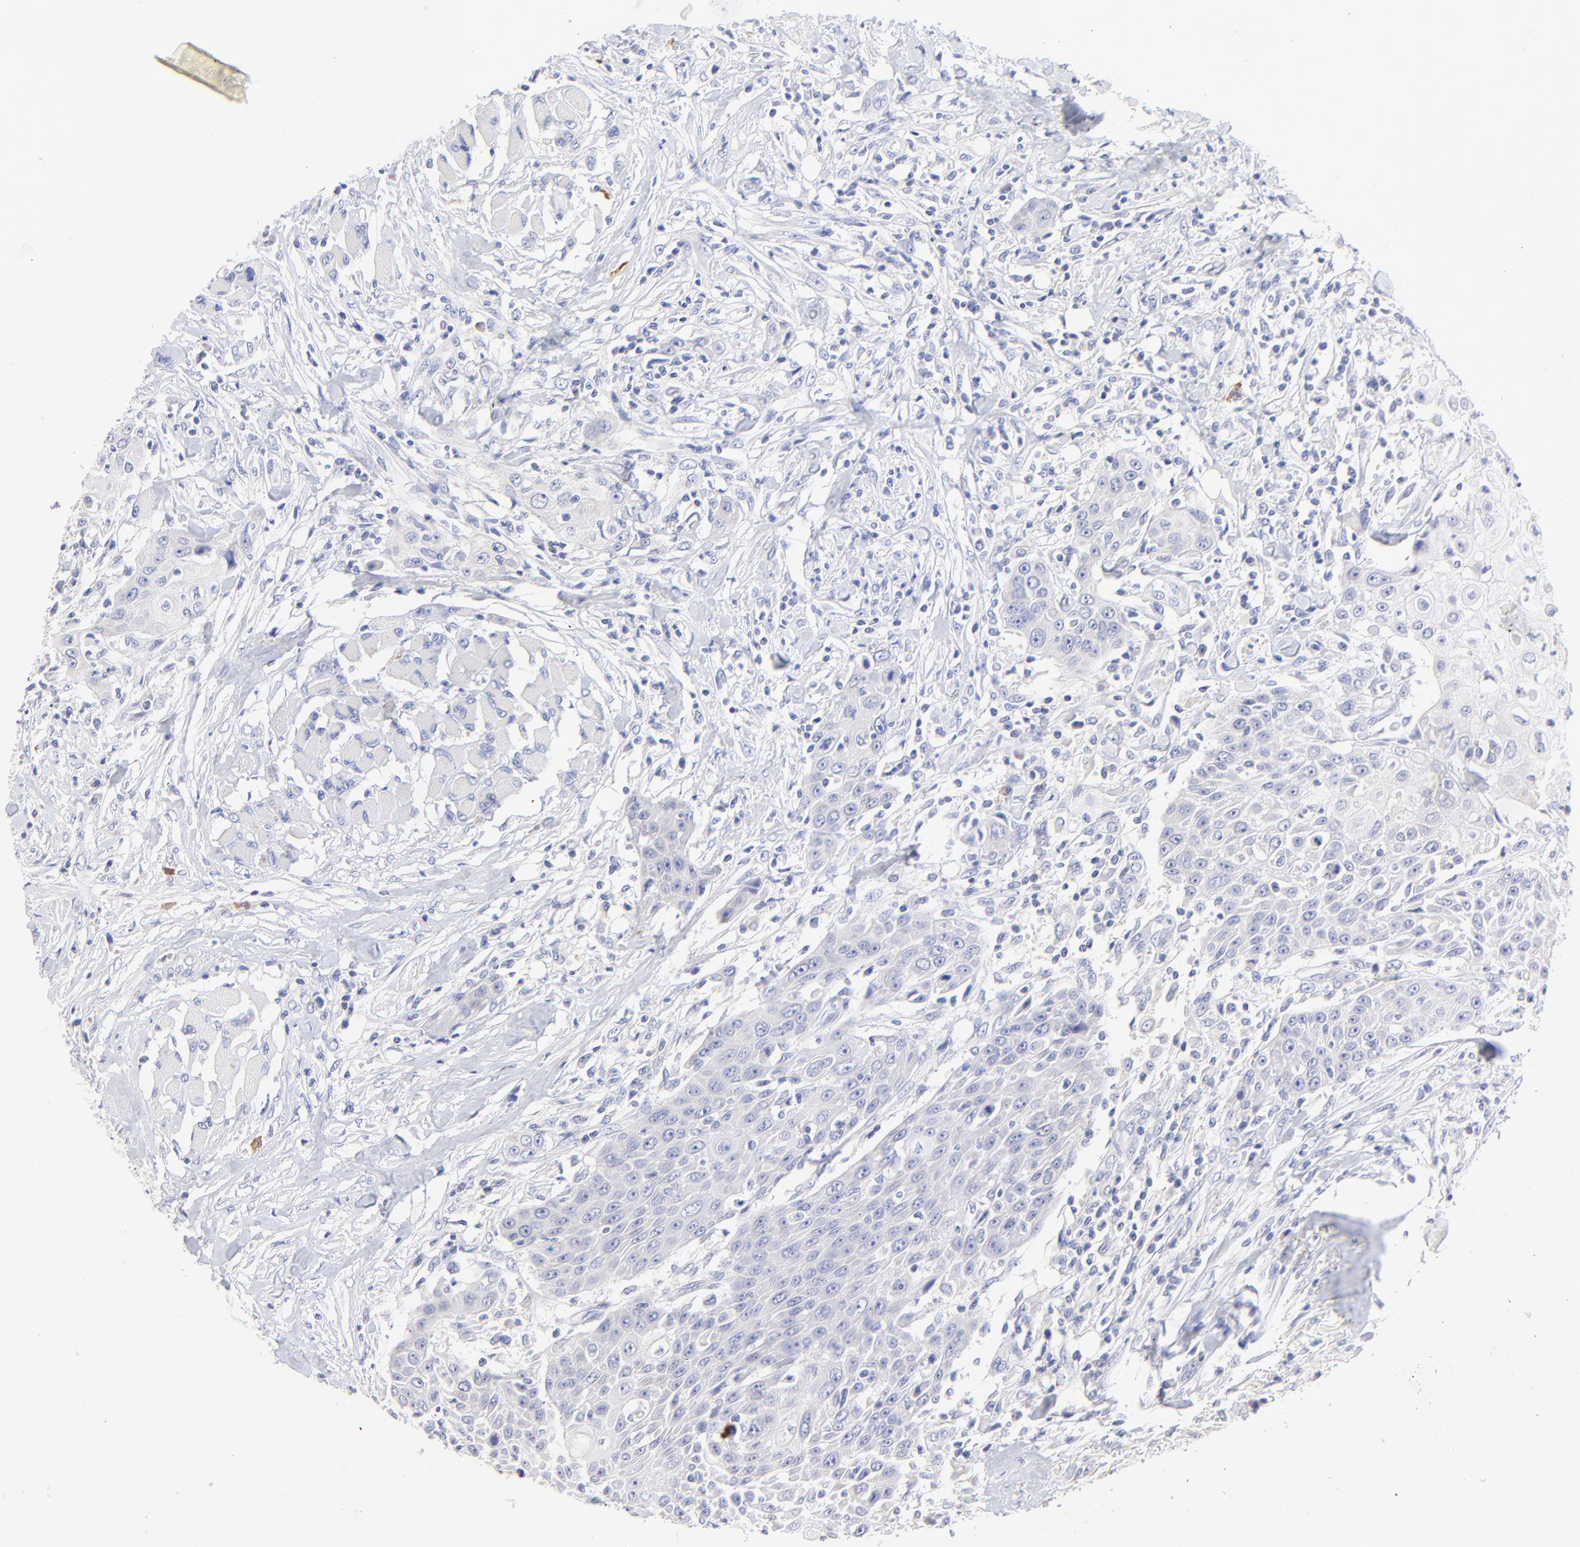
{"staining": {"intensity": "negative", "quantity": "none", "location": "none"}, "tissue": "head and neck cancer", "cell_type": "Tumor cells", "image_type": "cancer", "snomed": [{"axis": "morphology", "description": "Squamous cell carcinoma, NOS"}, {"axis": "topography", "description": "Oral tissue"}, {"axis": "topography", "description": "Head-Neck"}], "caption": "A micrograph of human squamous cell carcinoma (head and neck) is negative for staining in tumor cells. (Brightfield microscopy of DAB (3,3'-diaminobenzidine) immunohistochemistry at high magnification).", "gene": "EBP", "patient": {"sex": "female", "age": 82}}